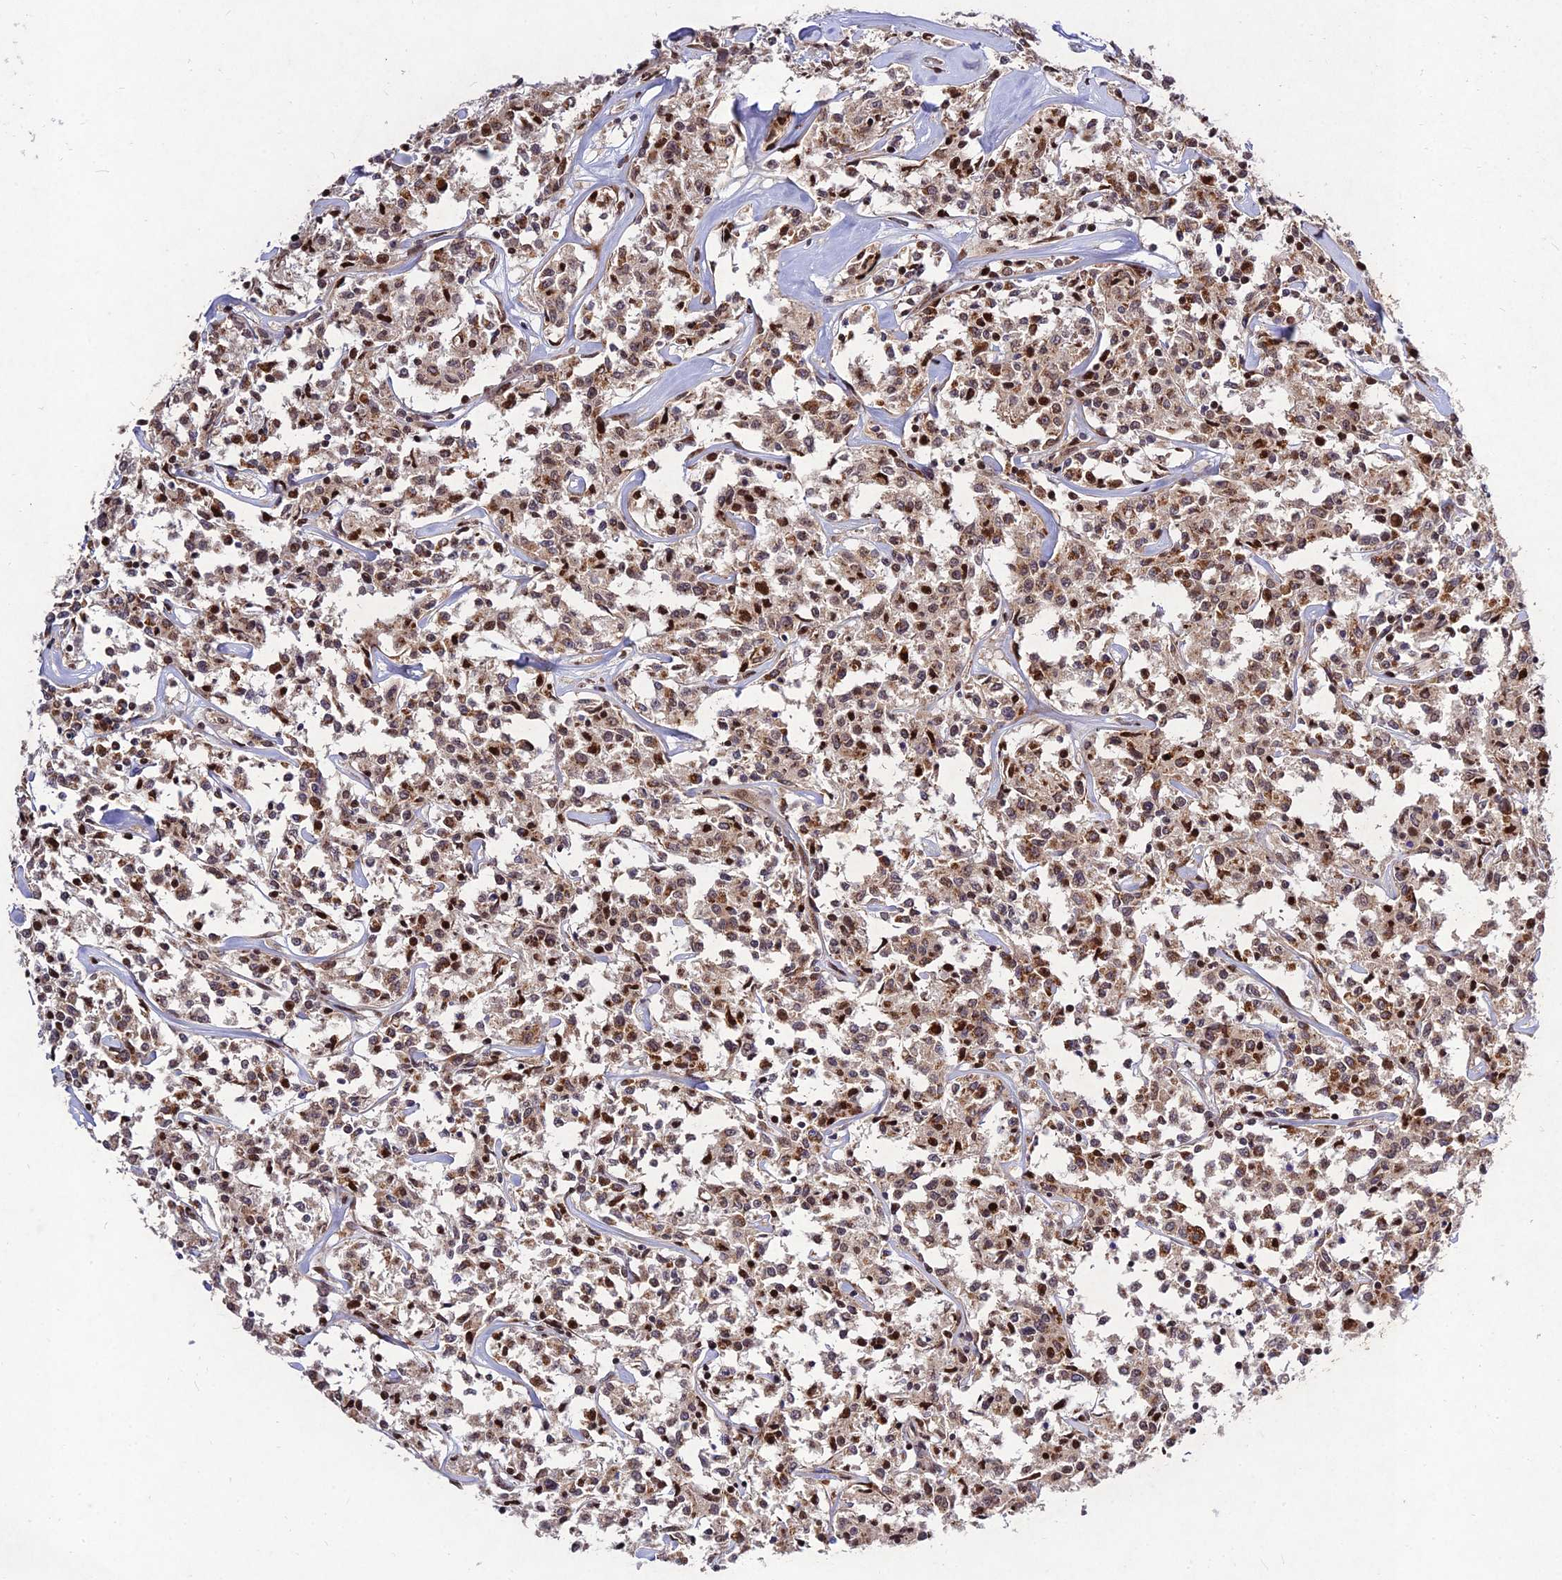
{"staining": {"intensity": "moderate", "quantity": "25%-75%", "location": "cytoplasmic/membranous,nuclear"}, "tissue": "lymphoma", "cell_type": "Tumor cells", "image_type": "cancer", "snomed": [{"axis": "morphology", "description": "Malignant lymphoma, non-Hodgkin's type, Low grade"}, {"axis": "topography", "description": "Small intestine"}], "caption": "Approximately 25%-75% of tumor cells in human low-grade malignant lymphoma, non-Hodgkin's type display moderate cytoplasmic/membranous and nuclear protein staining as visualized by brown immunohistochemical staining.", "gene": "MKKS", "patient": {"sex": "female", "age": 59}}